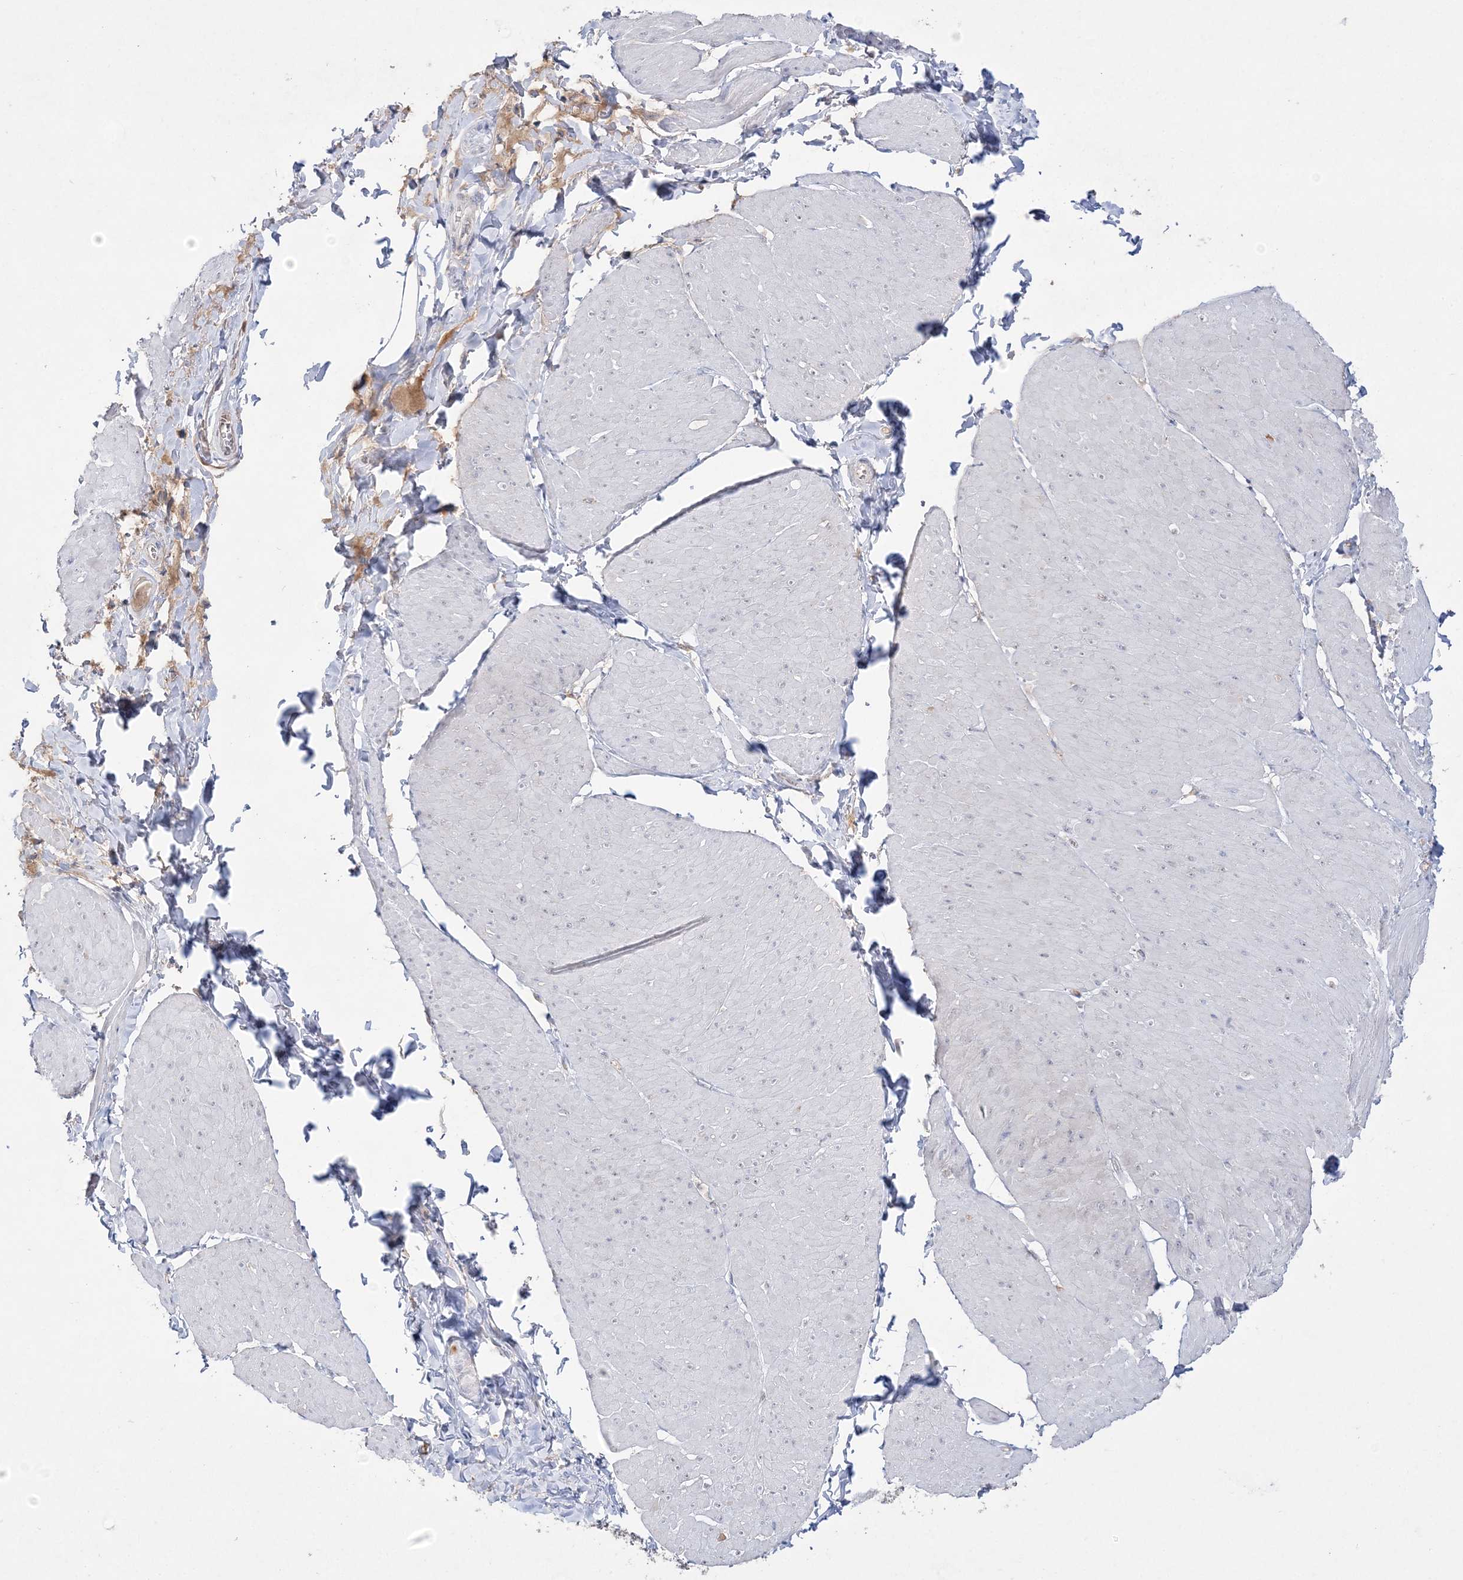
{"staining": {"intensity": "negative", "quantity": "none", "location": "none"}, "tissue": "smooth muscle", "cell_type": "Smooth muscle cells", "image_type": "normal", "snomed": [{"axis": "morphology", "description": "Urothelial carcinoma, High grade"}, {"axis": "topography", "description": "Urinary bladder"}], "caption": "Image shows no protein staining in smooth muscle cells of normal smooth muscle. The staining is performed using DAB (3,3'-diaminobenzidine) brown chromogen with nuclei counter-stained in using hematoxylin.", "gene": "NOP16", "patient": {"sex": "male", "age": 46}}